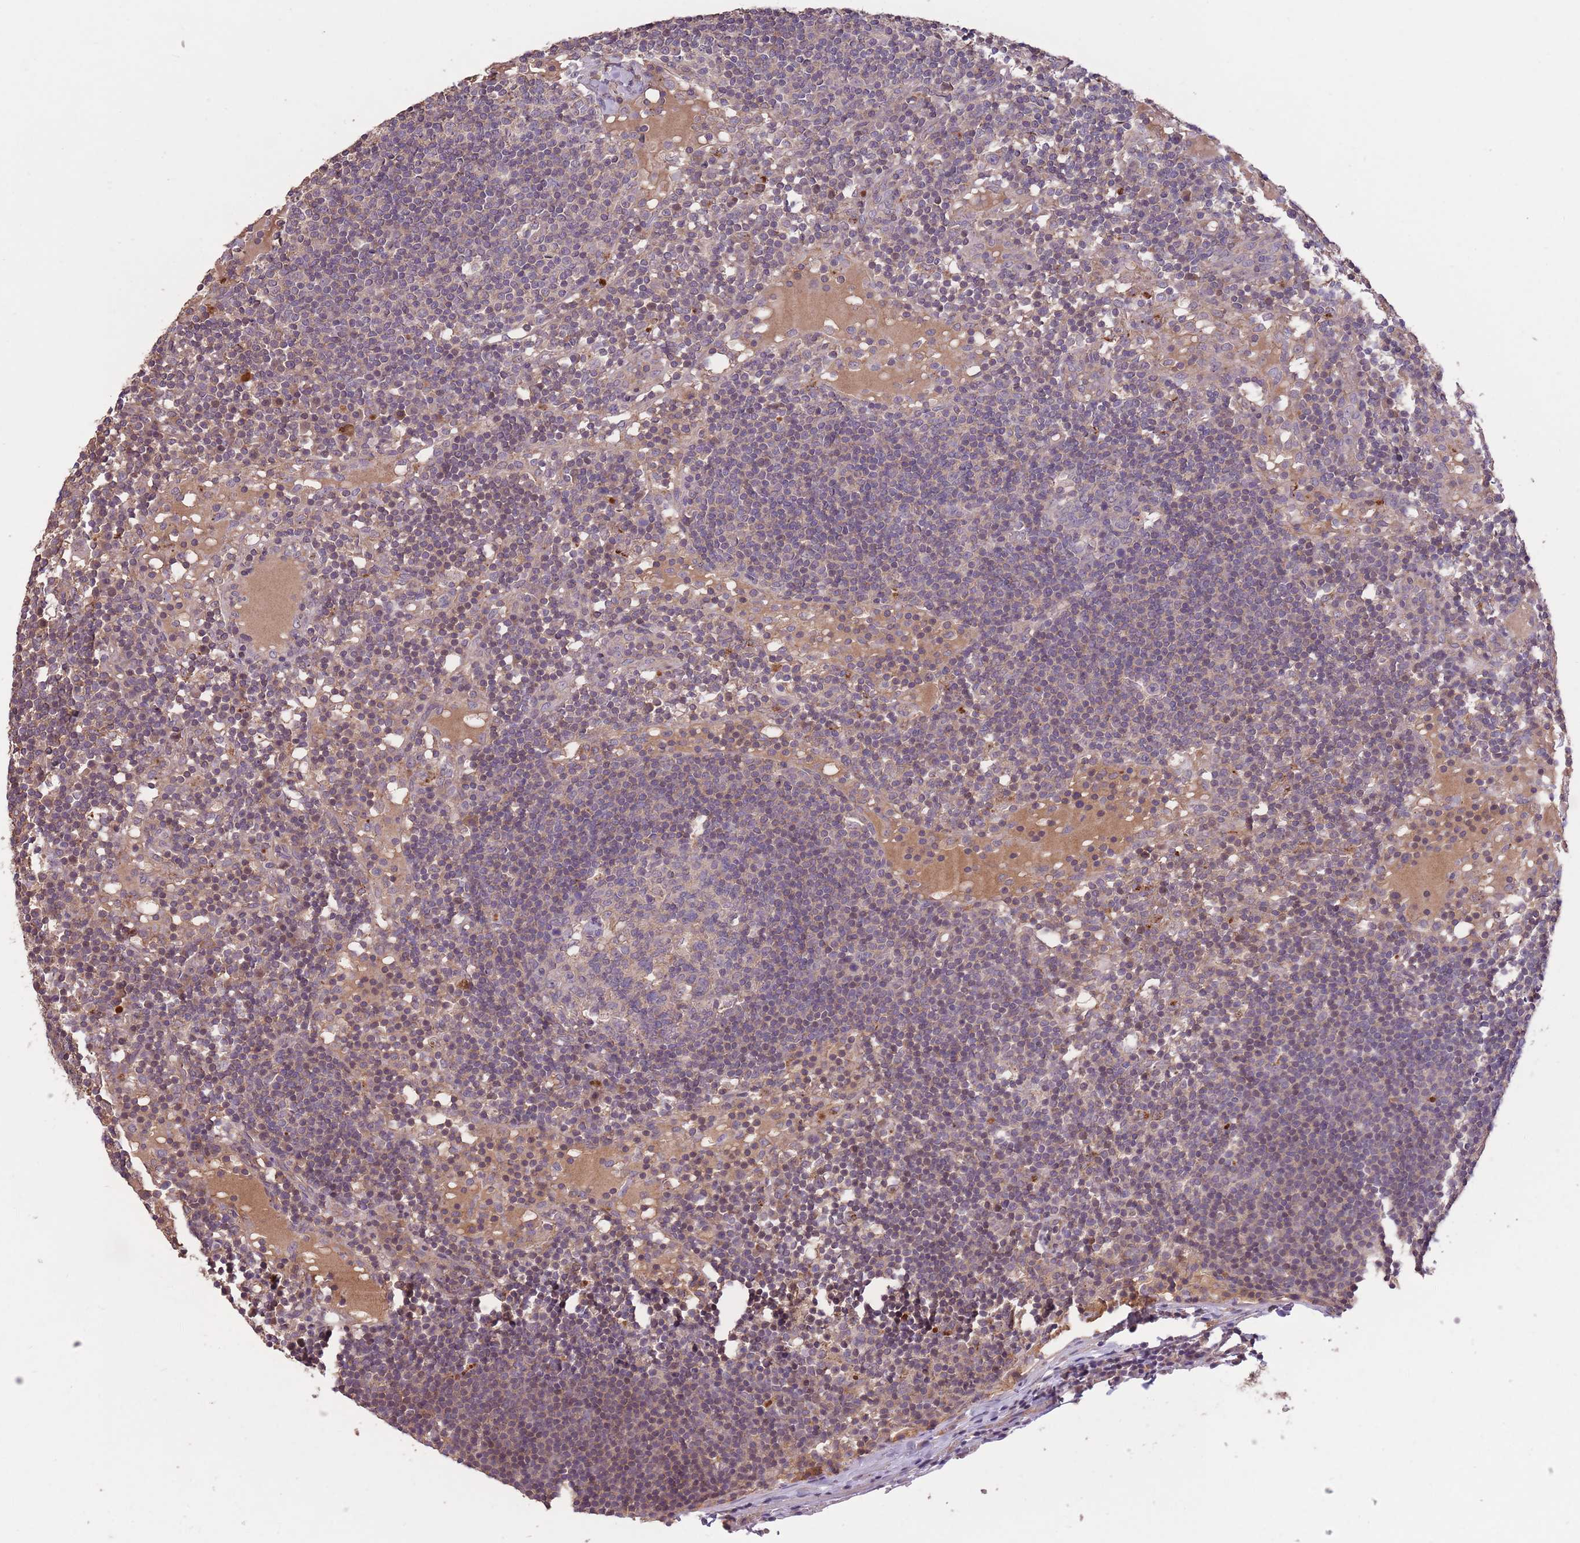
{"staining": {"intensity": "negative", "quantity": "none", "location": "none"}, "tissue": "lymph node", "cell_type": "Germinal center cells", "image_type": "normal", "snomed": [{"axis": "morphology", "description": "Normal tissue, NOS"}, {"axis": "topography", "description": "Lymph node"}], "caption": "This is an immunohistochemistry histopathology image of benign human lymph node. There is no staining in germinal center cells.", "gene": "POLR3F", "patient": {"sex": "male", "age": 53}}